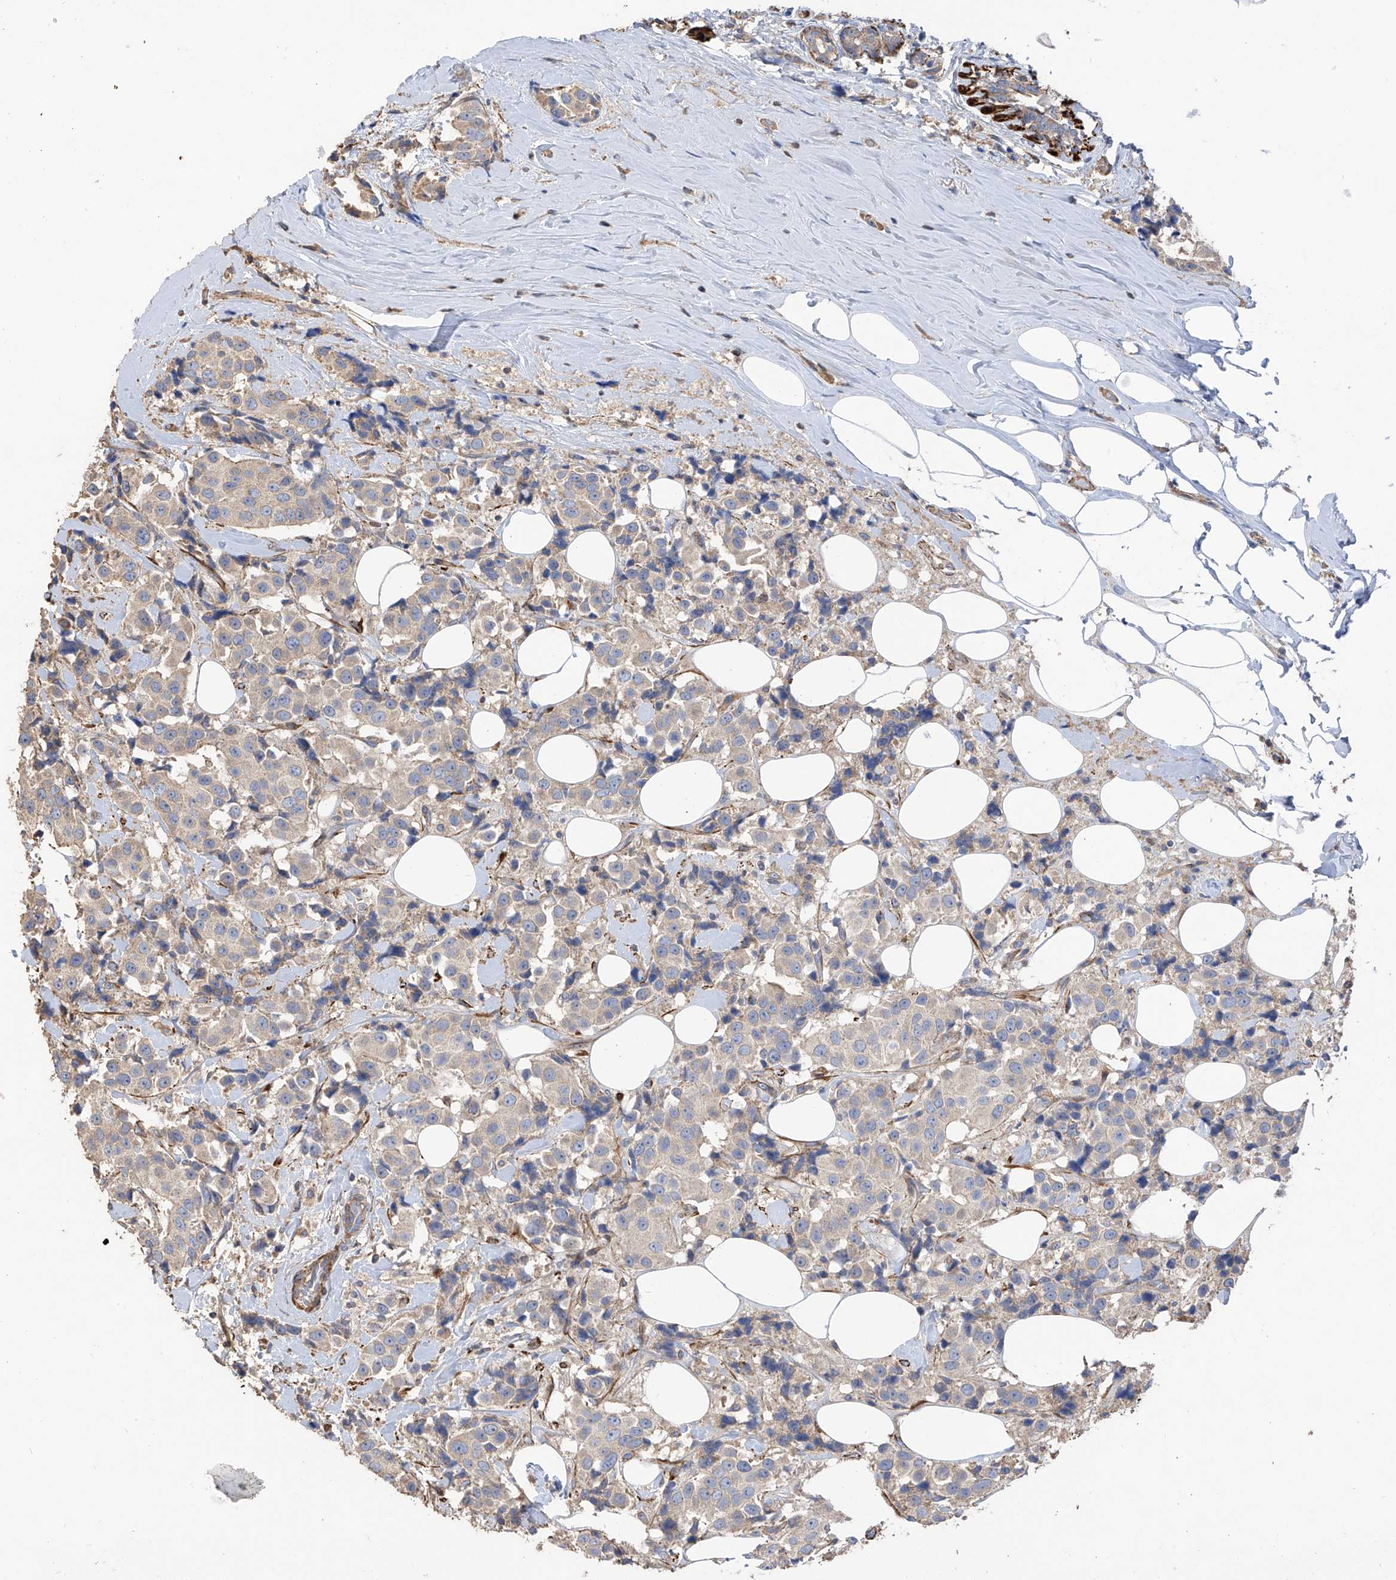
{"staining": {"intensity": "negative", "quantity": "none", "location": "none"}, "tissue": "breast cancer", "cell_type": "Tumor cells", "image_type": "cancer", "snomed": [{"axis": "morphology", "description": "Normal tissue, NOS"}, {"axis": "morphology", "description": "Duct carcinoma"}, {"axis": "topography", "description": "Breast"}], "caption": "Tumor cells are negative for brown protein staining in invasive ductal carcinoma (breast). (DAB (3,3'-diaminobenzidine) immunohistochemistry (IHC) with hematoxylin counter stain).", "gene": "SLC43A3", "patient": {"sex": "female", "age": 39}}